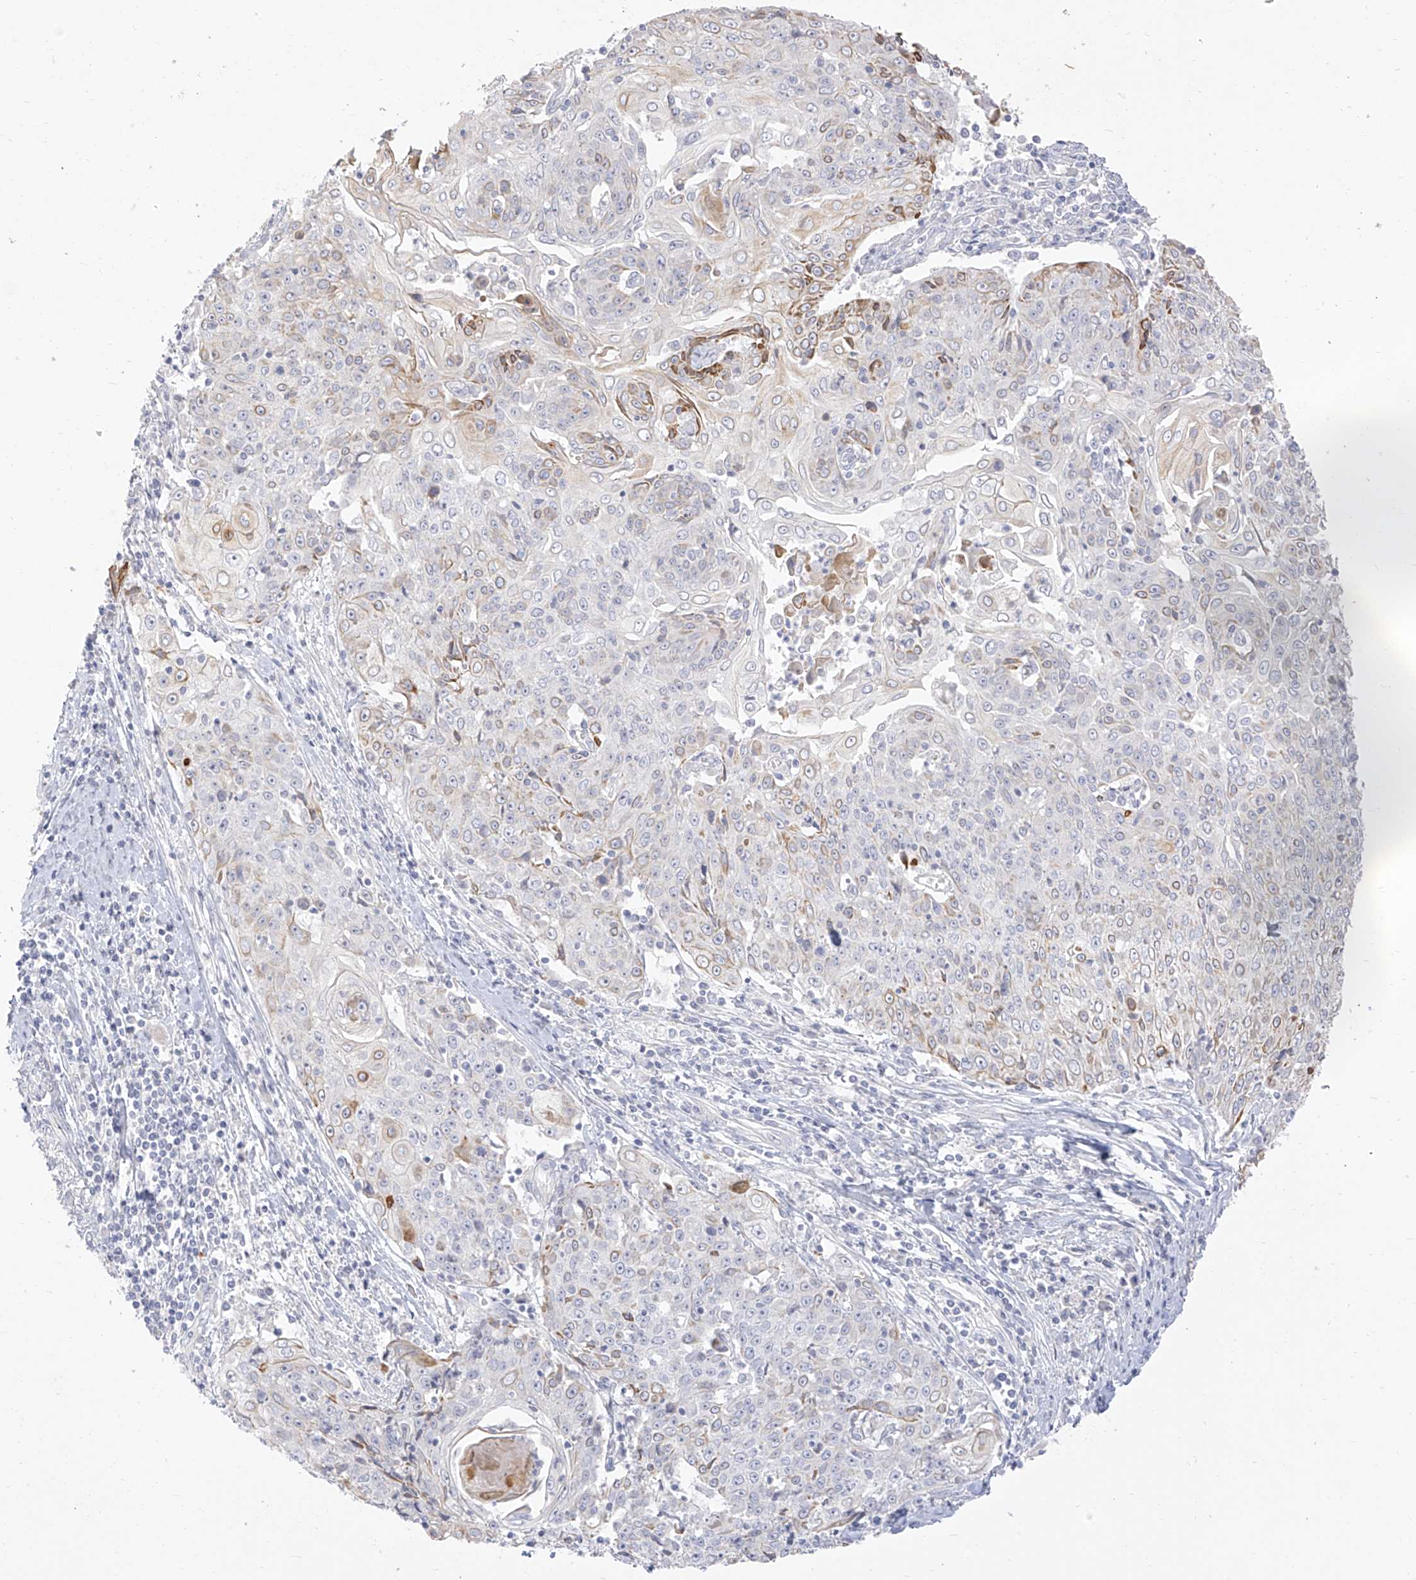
{"staining": {"intensity": "moderate", "quantity": "<25%", "location": "cytoplasmic/membranous"}, "tissue": "cervical cancer", "cell_type": "Tumor cells", "image_type": "cancer", "snomed": [{"axis": "morphology", "description": "Squamous cell carcinoma, NOS"}, {"axis": "topography", "description": "Cervix"}], "caption": "IHC micrograph of neoplastic tissue: human cervical cancer (squamous cell carcinoma) stained using IHC displays low levels of moderate protein expression localized specifically in the cytoplasmic/membranous of tumor cells, appearing as a cytoplasmic/membranous brown color.", "gene": "ARHGEF40", "patient": {"sex": "female", "age": 48}}